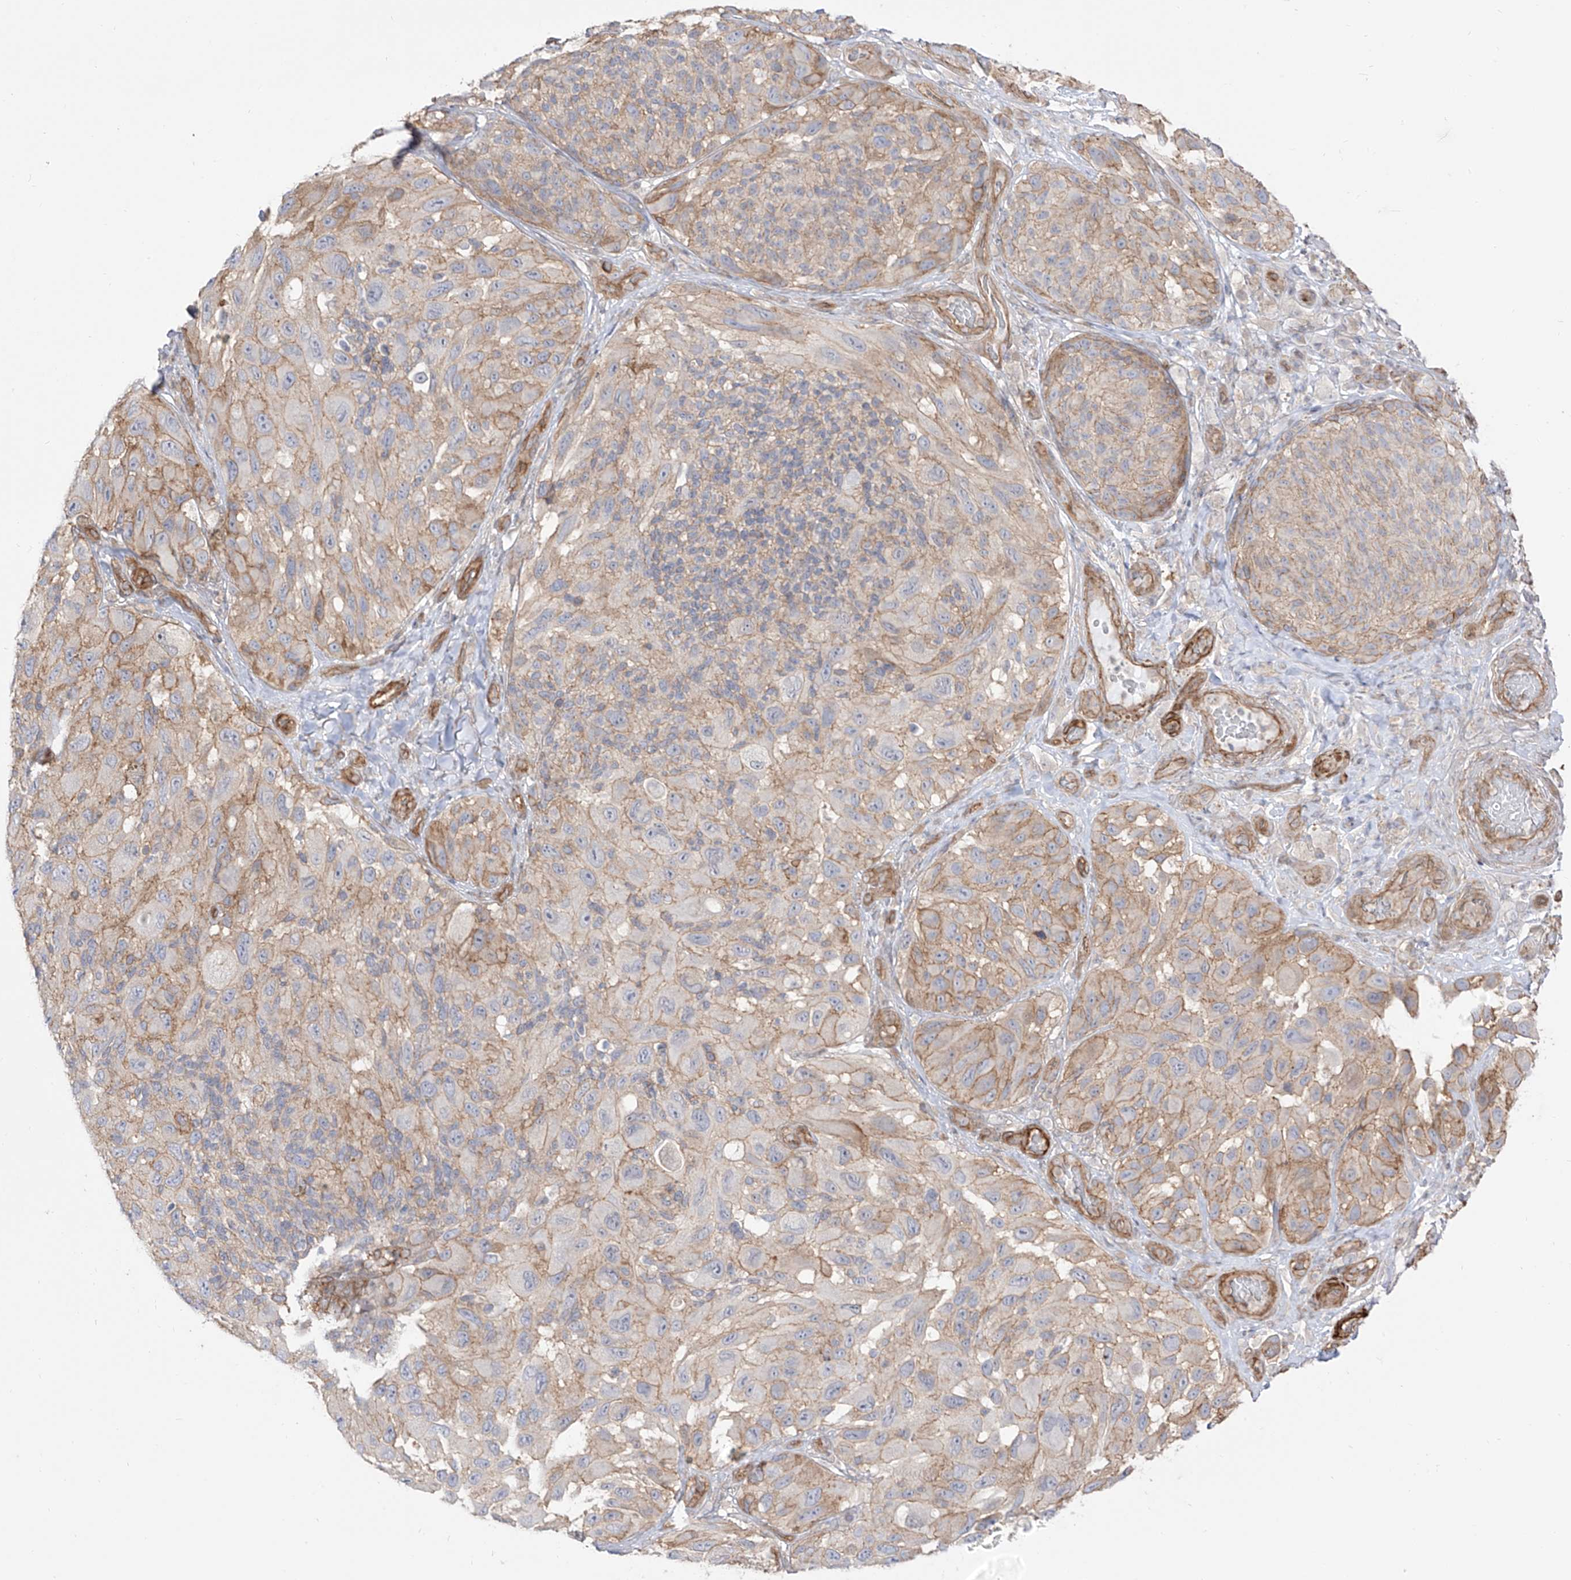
{"staining": {"intensity": "moderate", "quantity": "25%-75%", "location": "cytoplasmic/membranous"}, "tissue": "melanoma", "cell_type": "Tumor cells", "image_type": "cancer", "snomed": [{"axis": "morphology", "description": "Malignant melanoma, NOS"}, {"axis": "topography", "description": "Skin"}], "caption": "Moderate cytoplasmic/membranous expression is seen in about 25%-75% of tumor cells in melanoma. (IHC, brightfield microscopy, high magnification).", "gene": "ZNF180", "patient": {"sex": "female", "age": 73}}